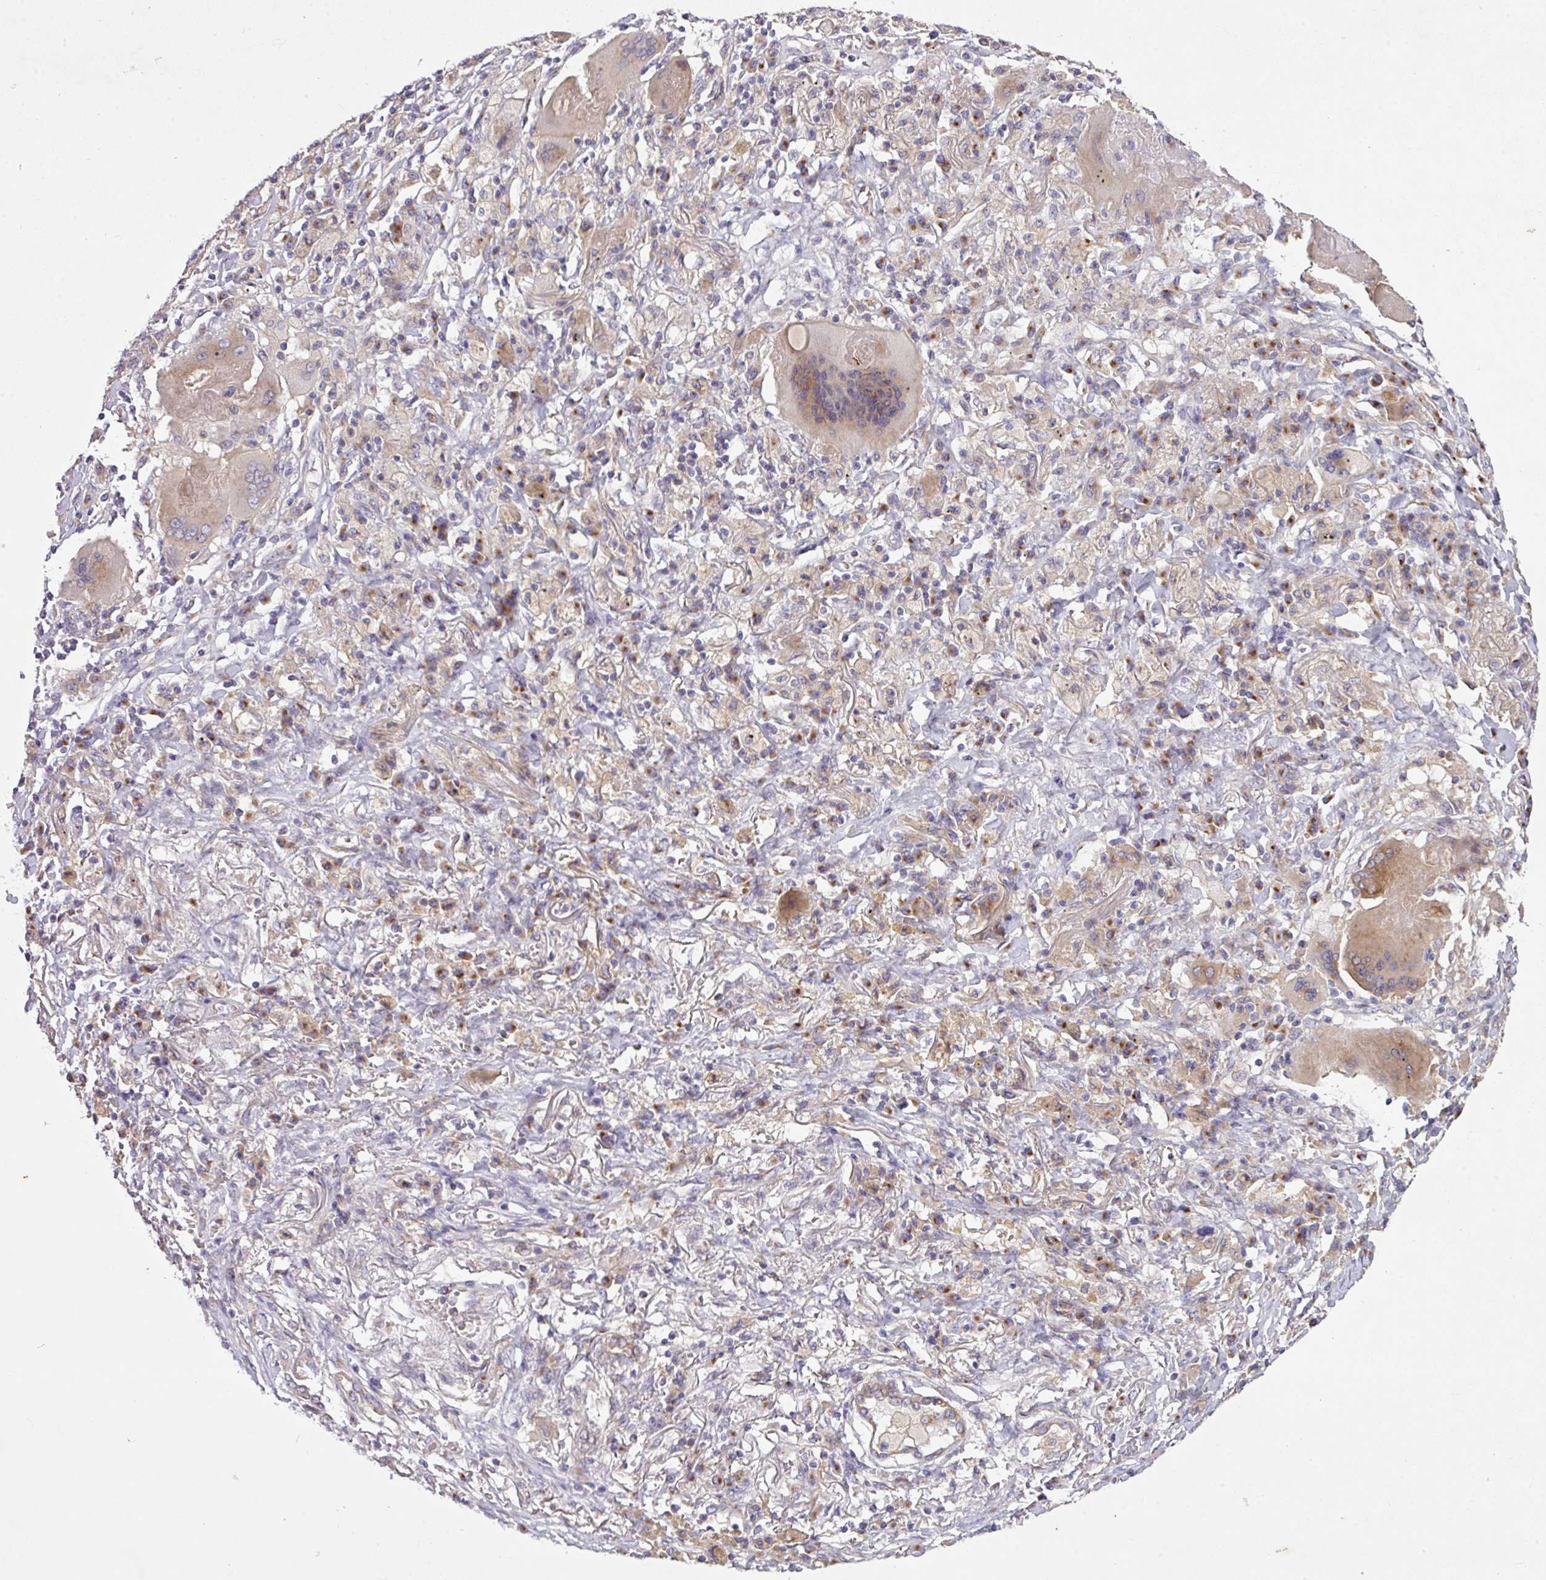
{"staining": {"intensity": "weak", "quantity": "25%-75%", "location": "cytoplasmic/membranous"}, "tissue": "lung cancer", "cell_type": "Tumor cells", "image_type": "cancer", "snomed": [{"axis": "morphology", "description": "Squamous cell carcinoma, NOS"}, {"axis": "topography", "description": "Lung"}], "caption": "Tumor cells display low levels of weak cytoplasmic/membranous positivity in about 25%-75% of cells in human squamous cell carcinoma (lung). Nuclei are stained in blue.", "gene": "VTI1A", "patient": {"sex": "male", "age": 61}}